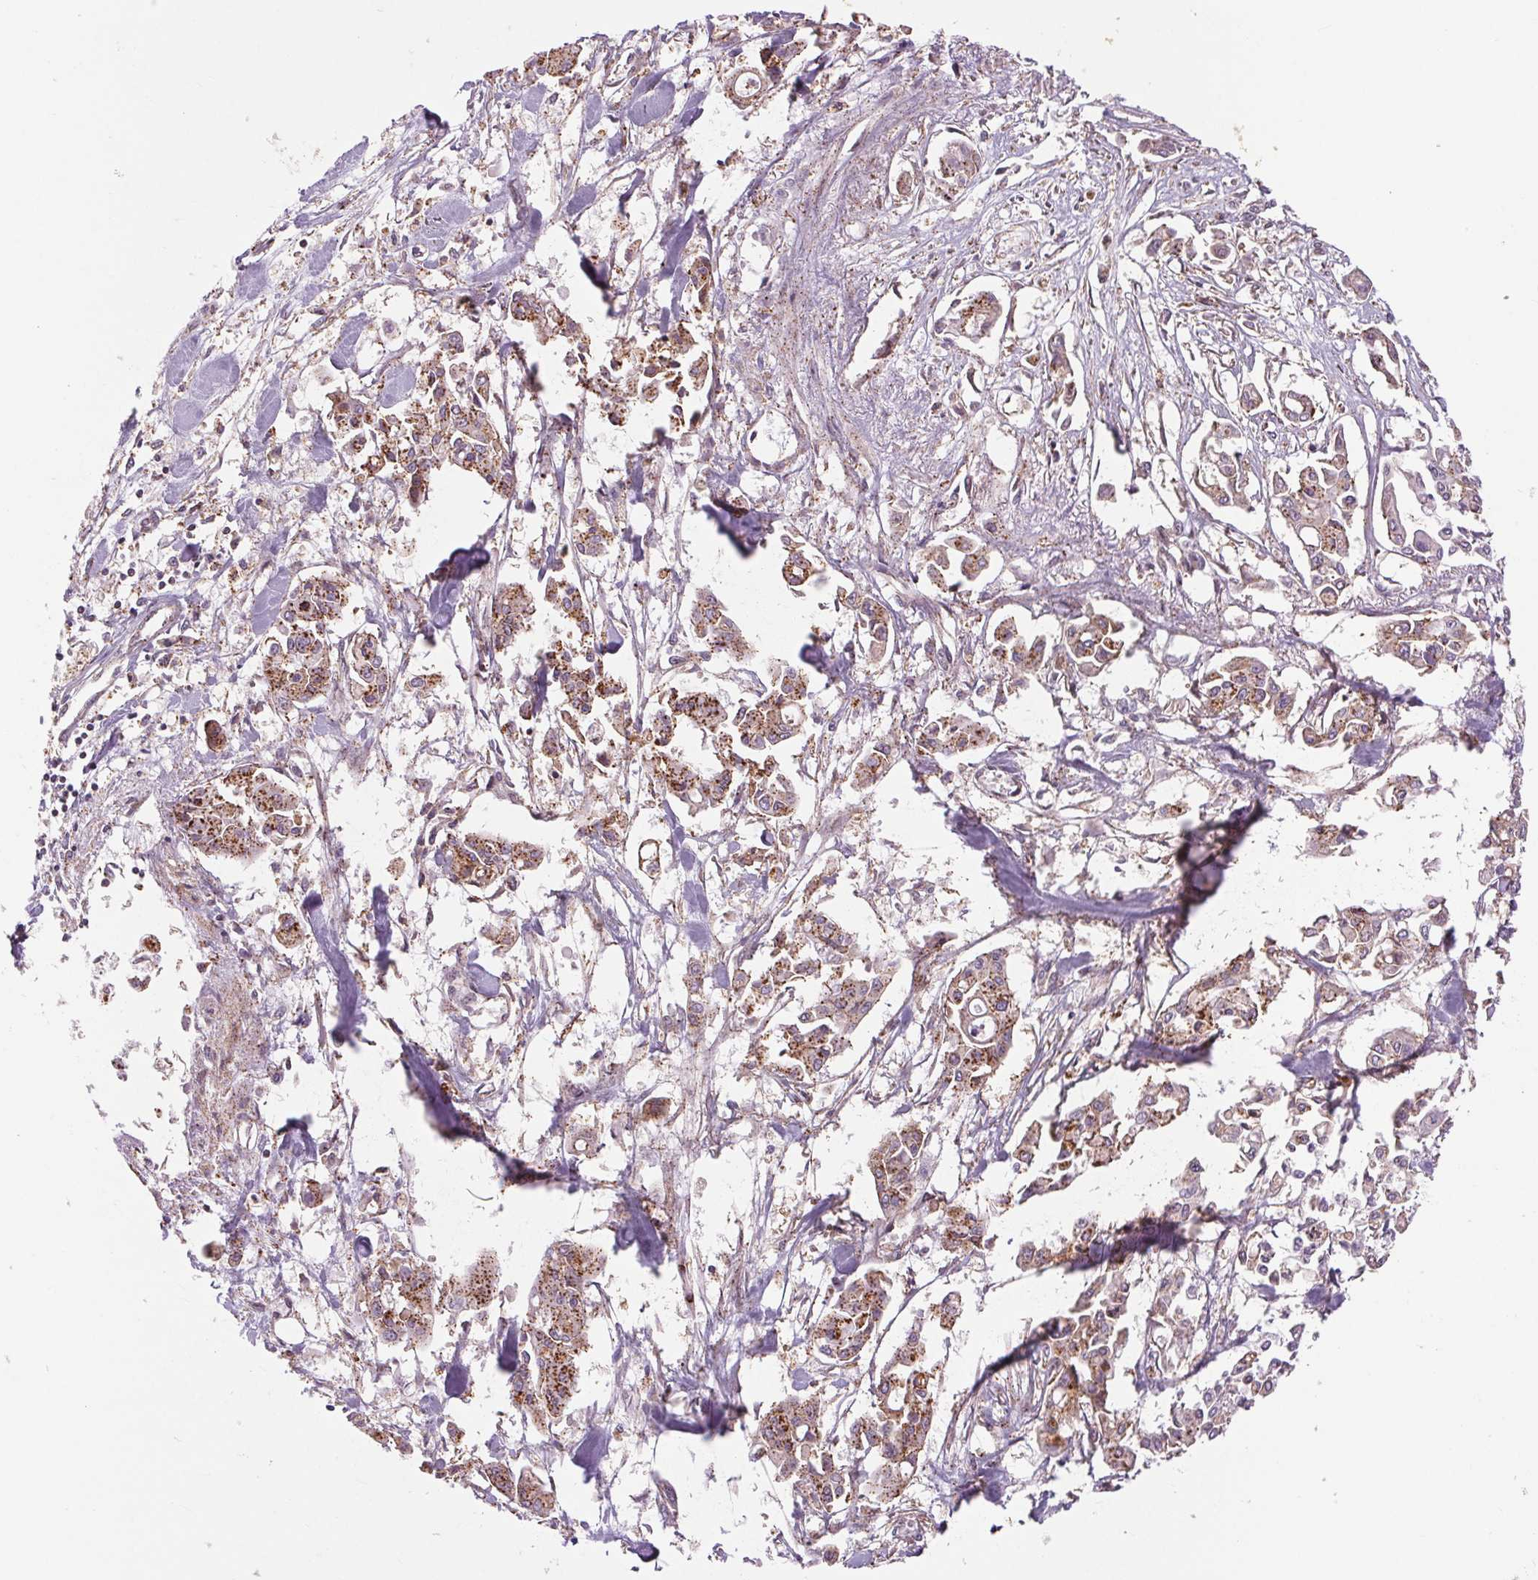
{"staining": {"intensity": "moderate", "quantity": ">75%", "location": "cytoplasmic/membranous"}, "tissue": "pancreatic cancer", "cell_type": "Tumor cells", "image_type": "cancer", "snomed": [{"axis": "morphology", "description": "Adenocarcinoma, NOS"}, {"axis": "topography", "description": "Pancreas"}], "caption": "High-magnification brightfield microscopy of pancreatic cancer (adenocarcinoma) stained with DAB (brown) and counterstained with hematoxylin (blue). tumor cells exhibit moderate cytoplasmic/membranous expression is identified in approximately>75% of cells.", "gene": "CHMP4B", "patient": {"sex": "male", "age": 61}}